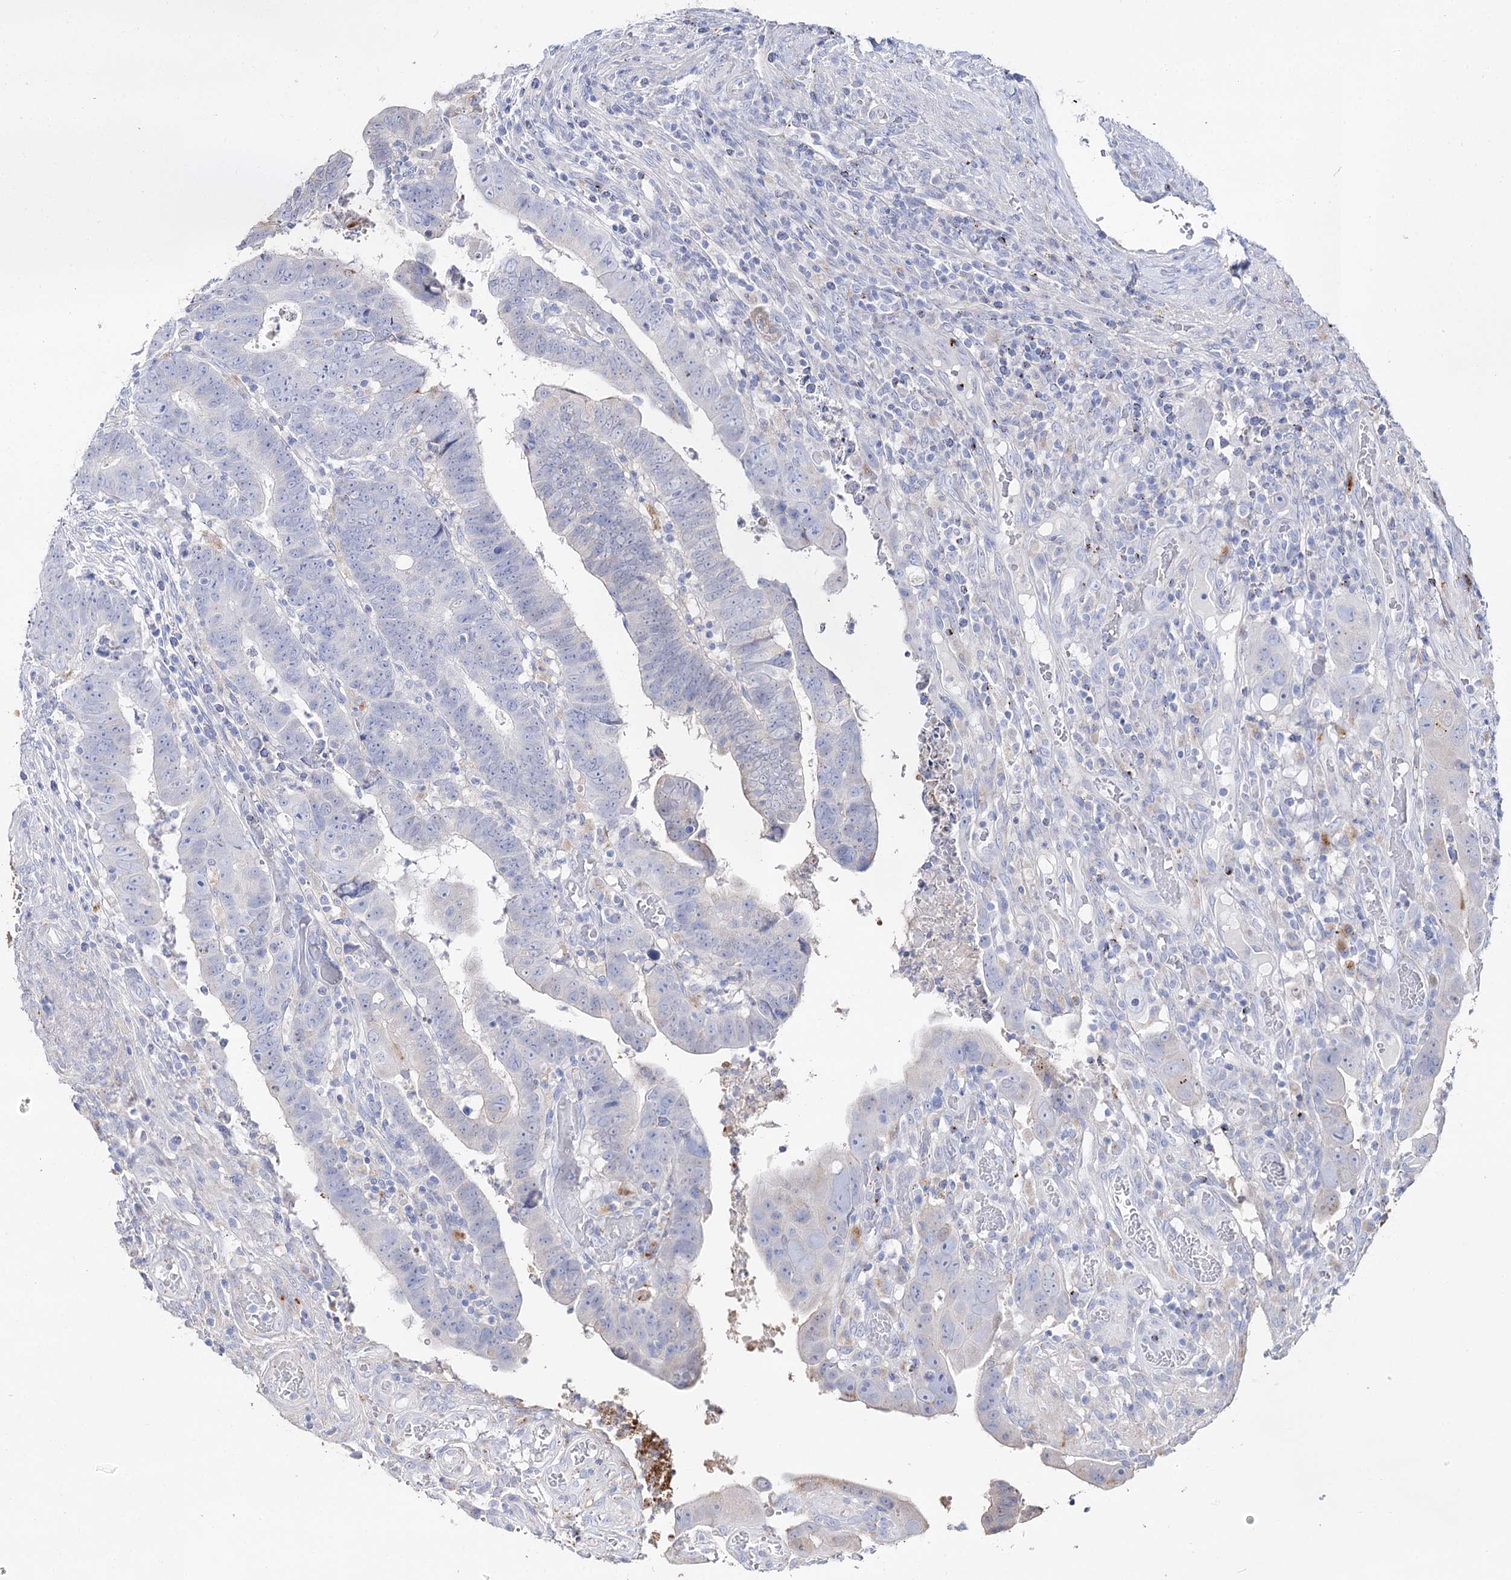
{"staining": {"intensity": "negative", "quantity": "none", "location": "none"}, "tissue": "colorectal cancer", "cell_type": "Tumor cells", "image_type": "cancer", "snomed": [{"axis": "morphology", "description": "Normal tissue, NOS"}, {"axis": "morphology", "description": "Adenocarcinoma, NOS"}, {"axis": "topography", "description": "Rectum"}], "caption": "Image shows no significant protein expression in tumor cells of colorectal cancer (adenocarcinoma).", "gene": "SLC3A1", "patient": {"sex": "female", "age": 65}}